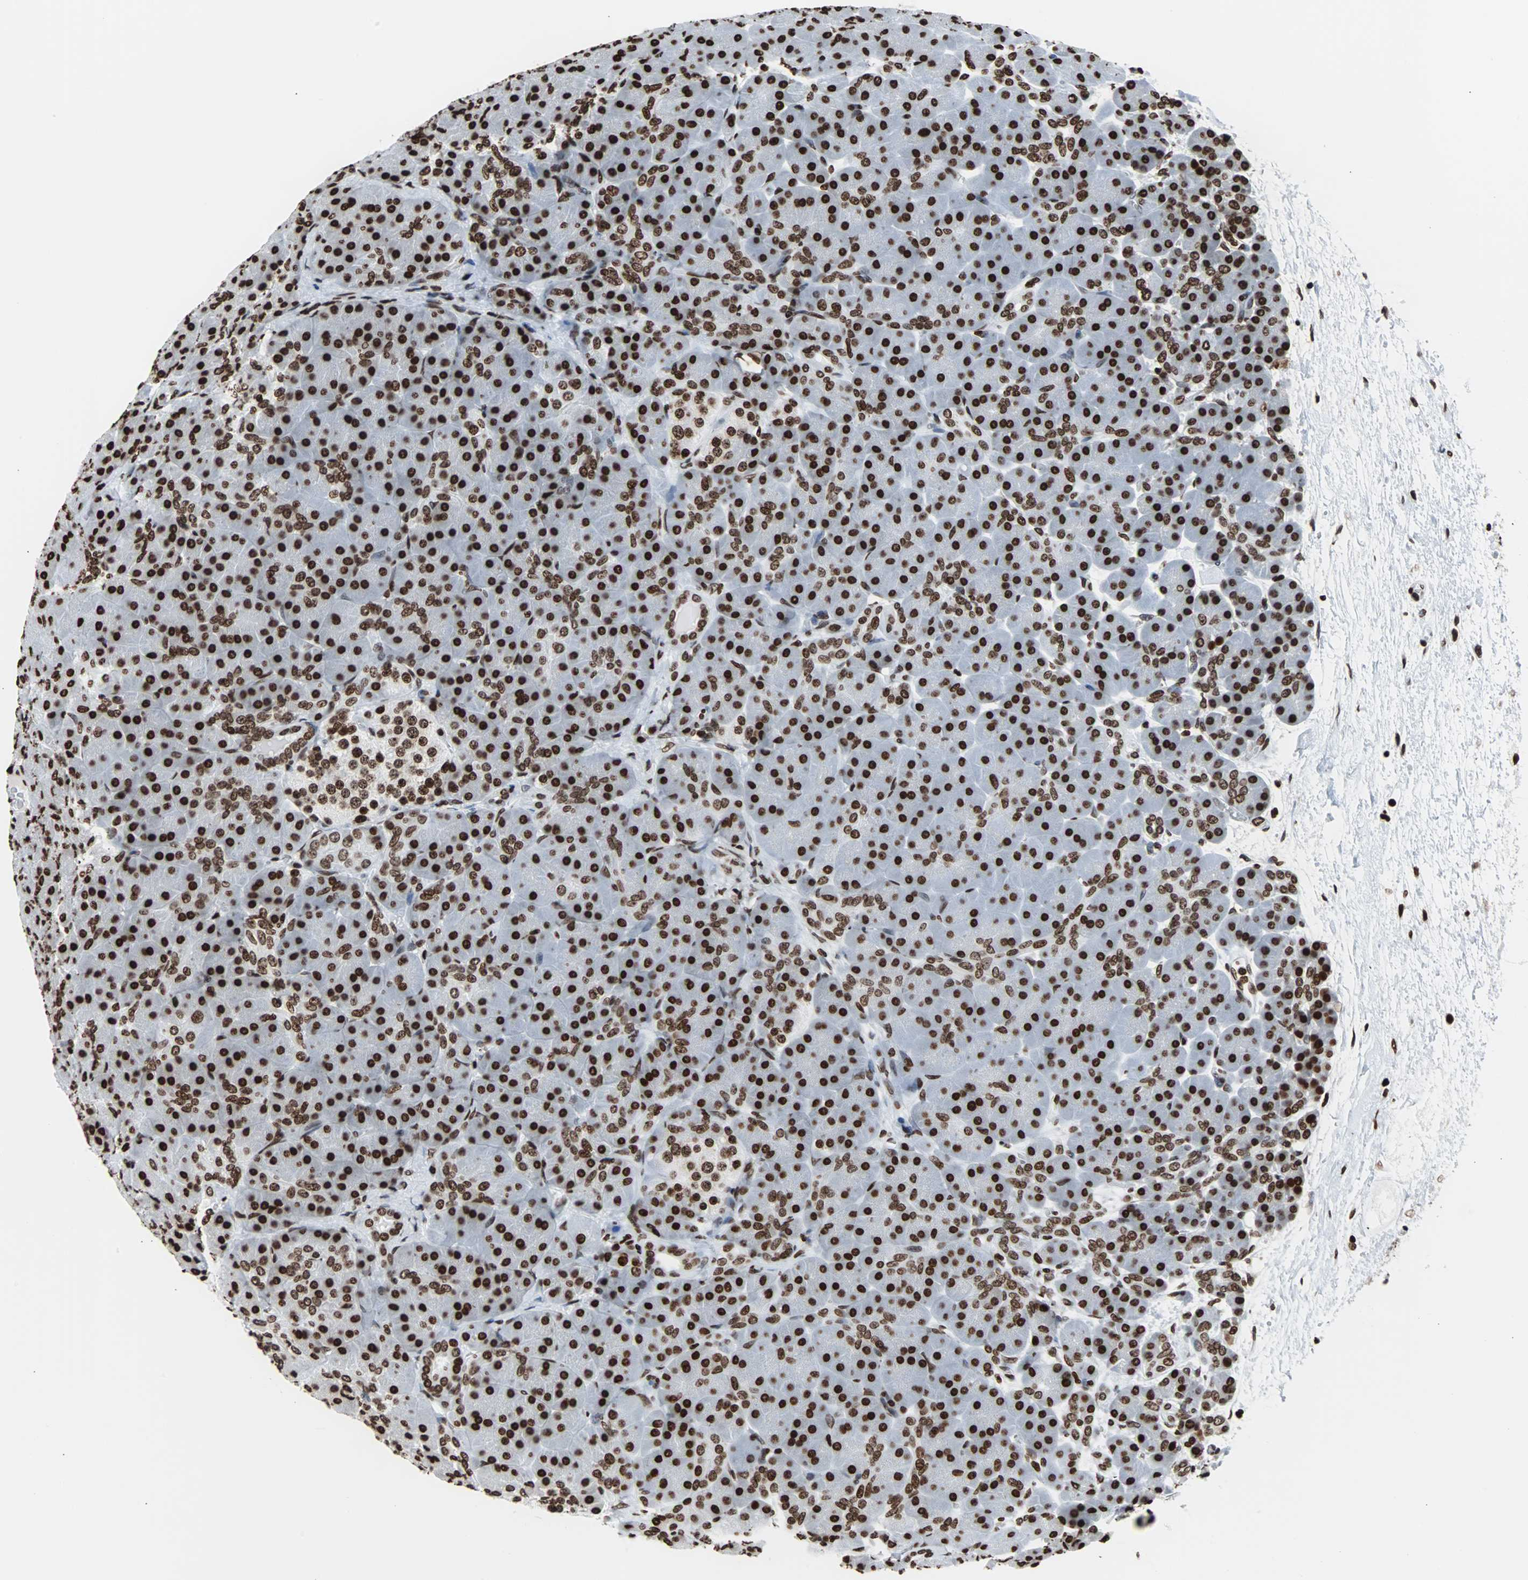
{"staining": {"intensity": "strong", "quantity": ">75%", "location": "nuclear"}, "tissue": "pancreas", "cell_type": "Exocrine glandular cells", "image_type": "normal", "snomed": [{"axis": "morphology", "description": "Normal tissue, NOS"}, {"axis": "topography", "description": "Pancreas"}], "caption": "A brown stain shows strong nuclear expression of a protein in exocrine glandular cells of benign pancreas. The protein is shown in brown color, while the nuclei are stained blue.", "gene": "H2BC18", "patient": {"sex": "male", "age": 66}}